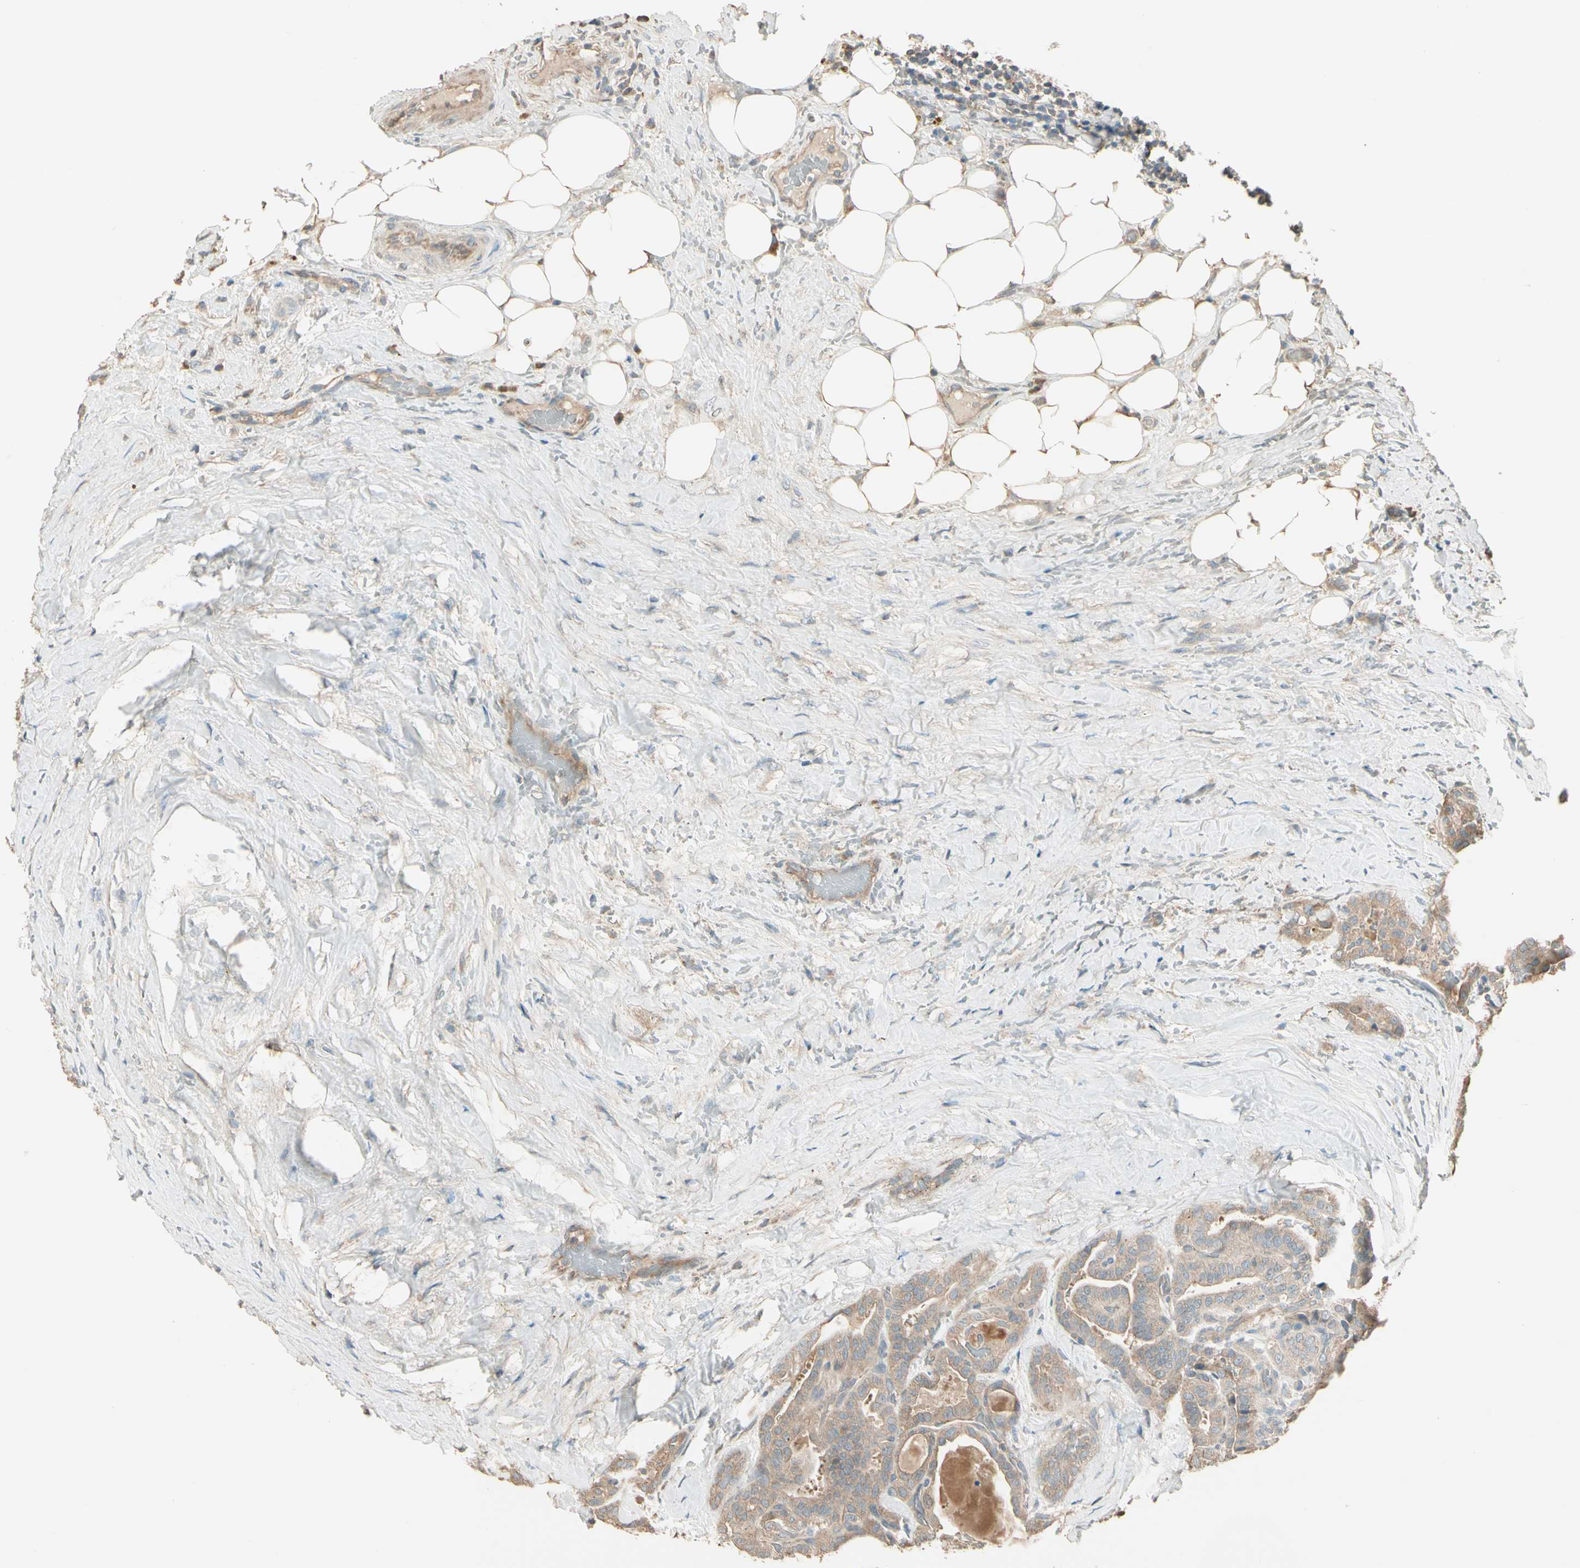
{"staining": {"intensity": "weak", "quantity": ">75%", "location": "cytoplasmic/membranous"}, "tissue": "thyroid cancer", "cell_type": "Tumor cells", "image_type": "cancer", "snomed": [{"axis": "morphology", "description": "Papillary adenocarcinoma, NOS"}, {"axis": "topography", "description": "Thyroid gland"}], "caption": "A low amount of weak cytoplasmic/membranous expression is present in about >75% of tumor cells in thyroid cancer tissue.", "gene": "TNFRSF21", "patient": {"sex": "male", "age": 77}}